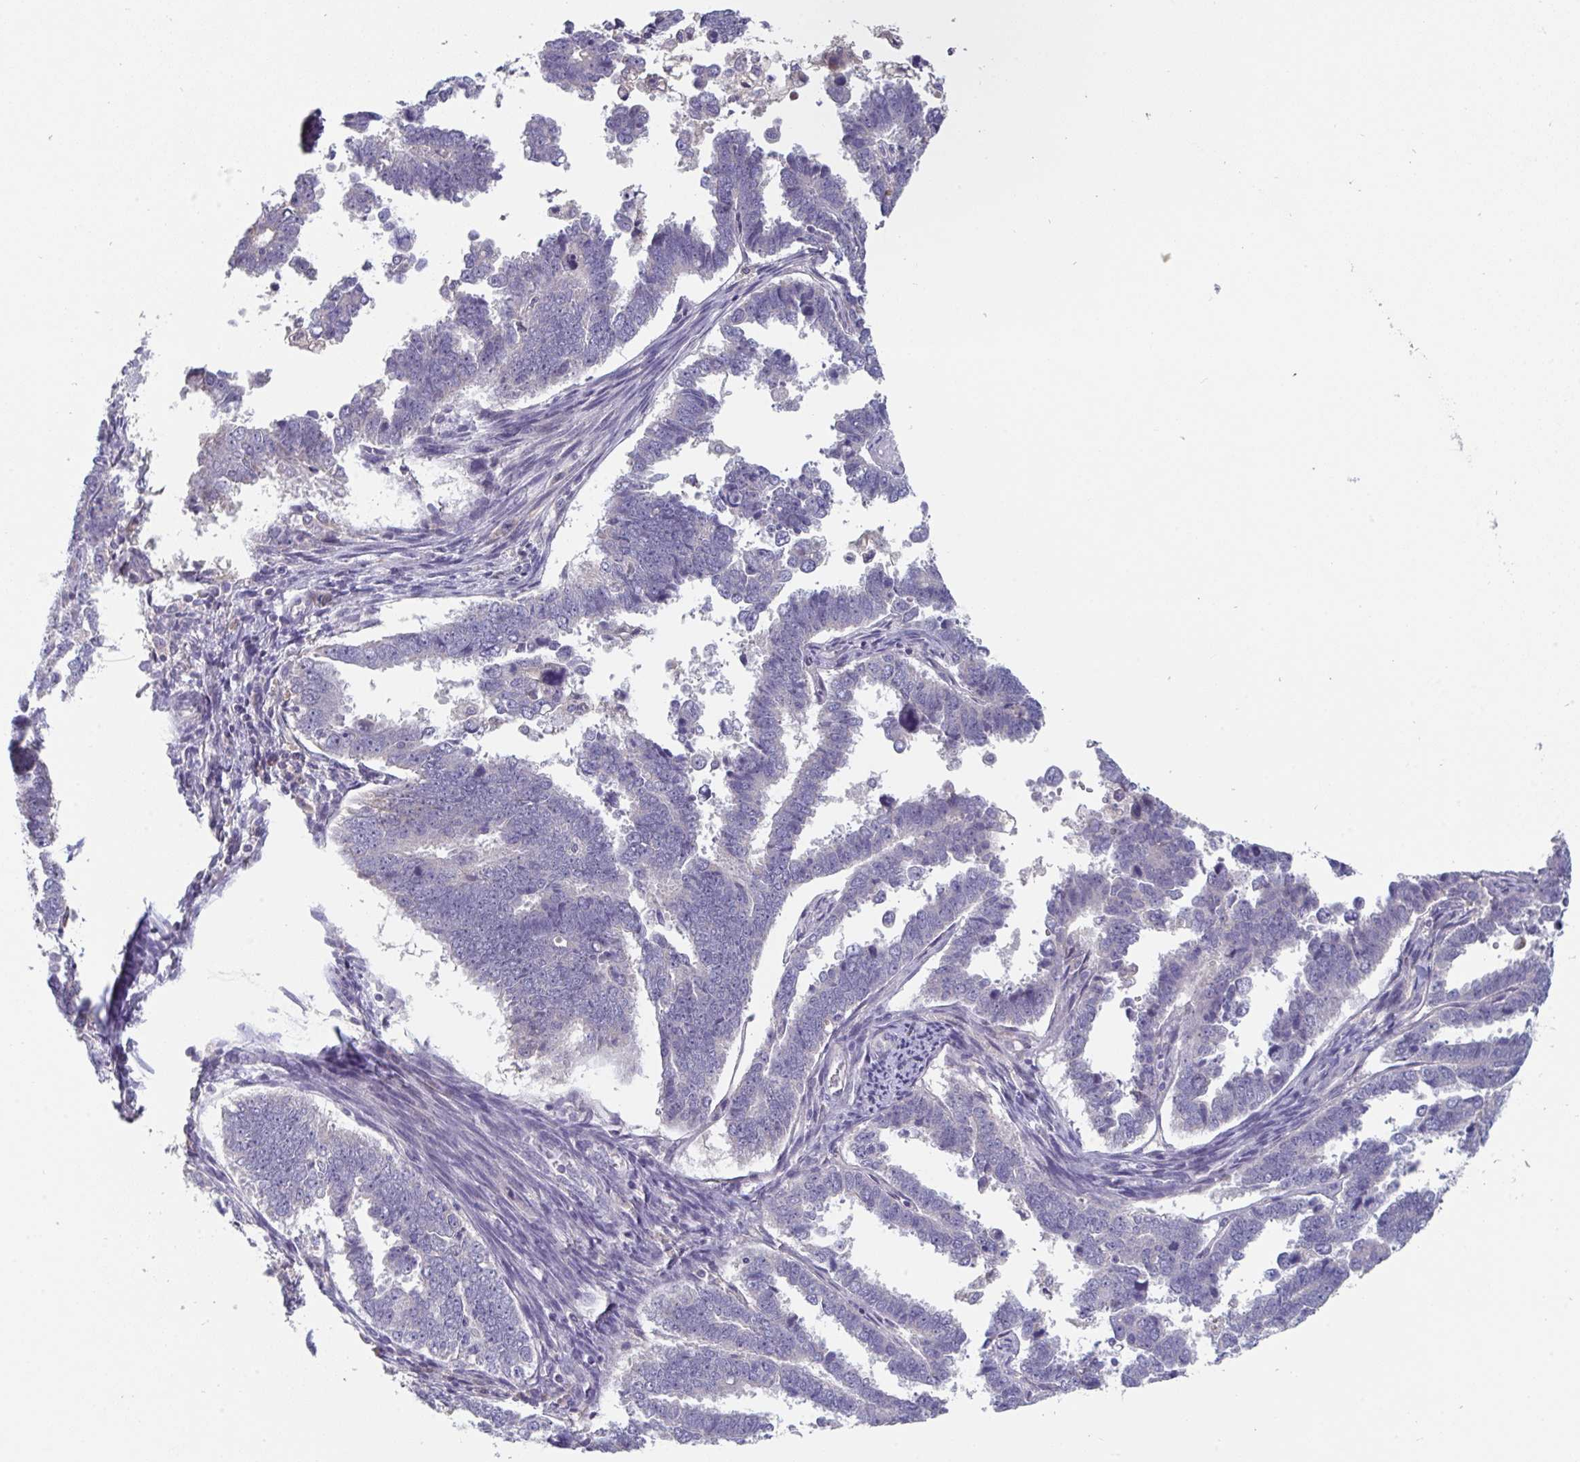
{"staining": {"intensity": "negative", "quantity": "none", "location": "none"}, "tissue": "endometrial cancer", "cell_type": "Tumor cells", "image_type": "cancer", "snomed": [{"axis": "morphology", "description": "Adenocarcinoma, NOS"}, {"axis": "topography", "description": "Endometrium"}], "caption": "The photomicrograph exhibits no significant staining in tumor cells of endometrial cancer (adenocarcinoma).", "gene": "HGFAC", "patient": {"sex": "female", "age": 75}}